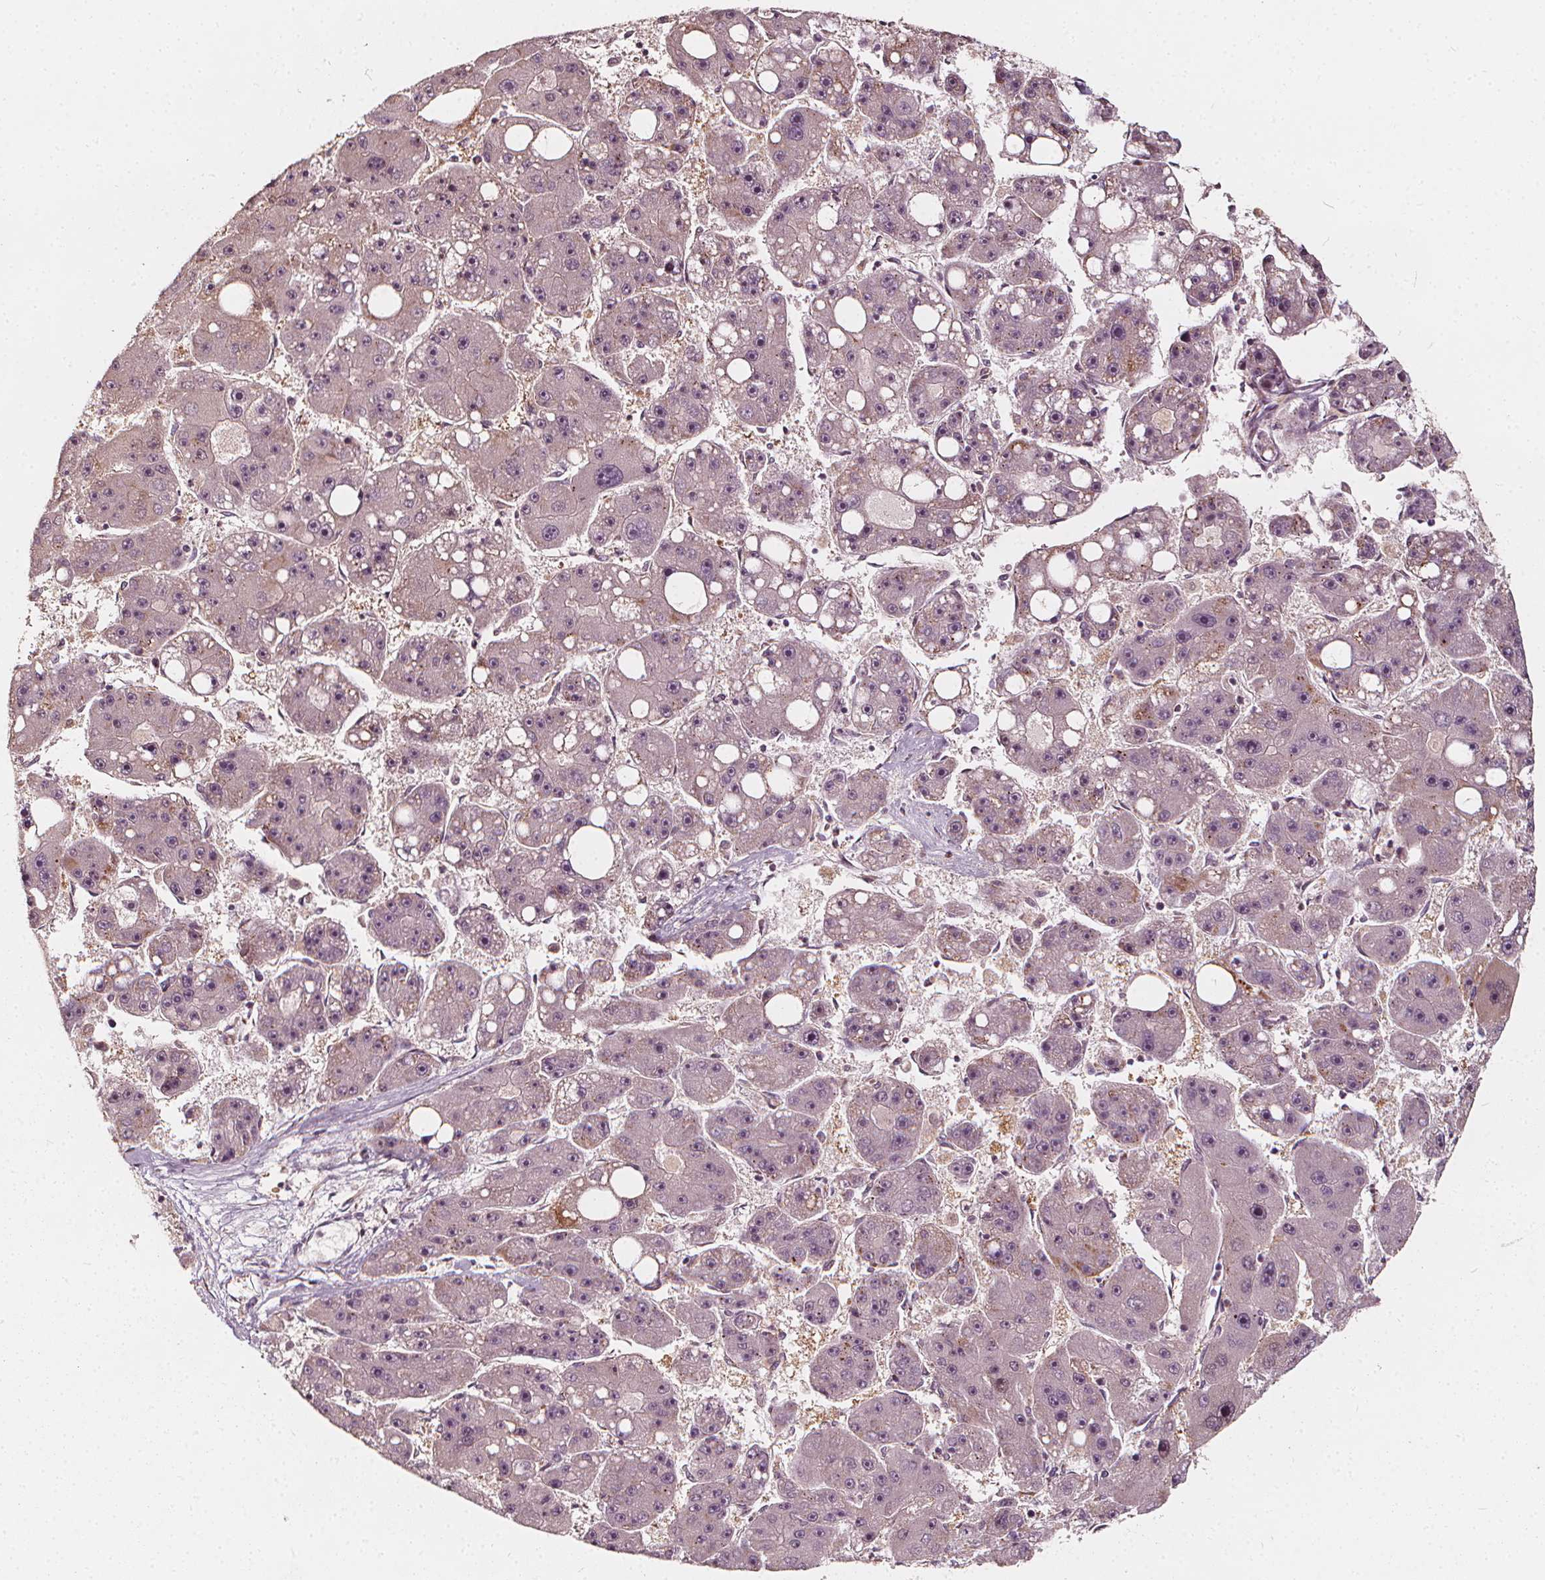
{"staining": {"intensity": "moderate", "quantity": "<25%", "location": "cytoplasmic/membranous,nuclear"}, "tissue": "liver cancer", "cell_type": "Tumor cells", "image_type": "cancer", "snomed": [{"axis": "morphology", "description": "Carcinoma, Hepatocellular, NOS"}, {"axis": "topography", "description": "Liver"}], "caption": "A micrograph of human hepatocellular carcinoma (liver) stained for a protein reveals moderate cytoplasmic/membranous and nuclear brown staining in tumor cells. The protein is shown in brown color, while the nuclei are stained blue.", "gene": "NPC1L1", "patient": {"sex": "female", "age": 61}}